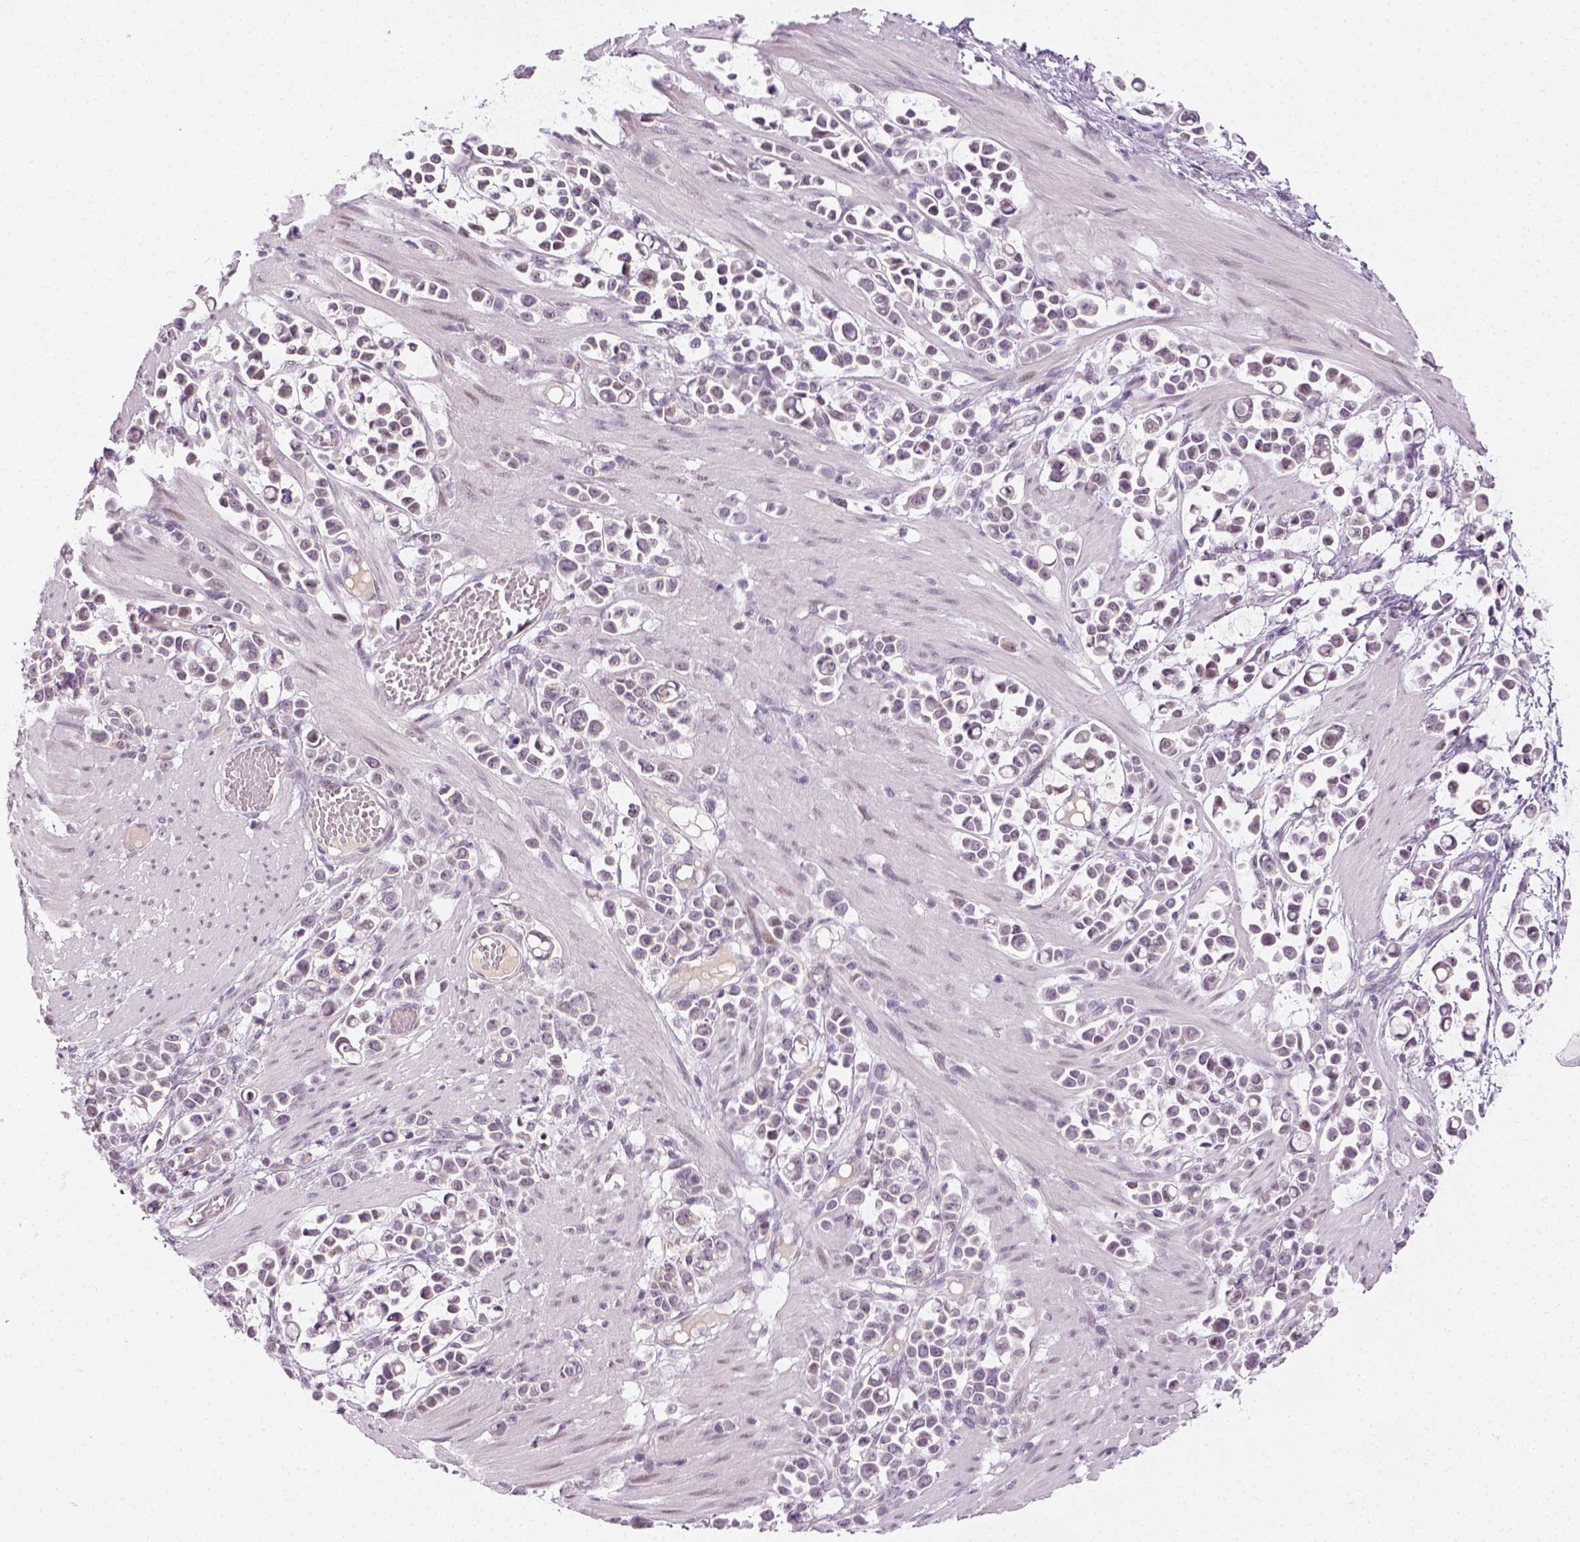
{"staining": {"intensity": "negative", "quantity": "none", "location": "none"}, "tissue": "stomach cancer", "cell_type": "Tumor cells", "image_type": "cancer", "snomed": [{"axis": "morphology", "description": "Adenocarcinoma, NOS"}, {"axis": "topography", "description": "Stomach"}], "caption": "IHC micrograph of neoplastic tissue: stomach cancer (adenocarcinoma) stained with DAB (3,3'-diaminobenzidine) demonstrates no significant protein expression in tumor cells.", "gene": "MAGEB3", "patient": {"sex": "male", "age": 82}}